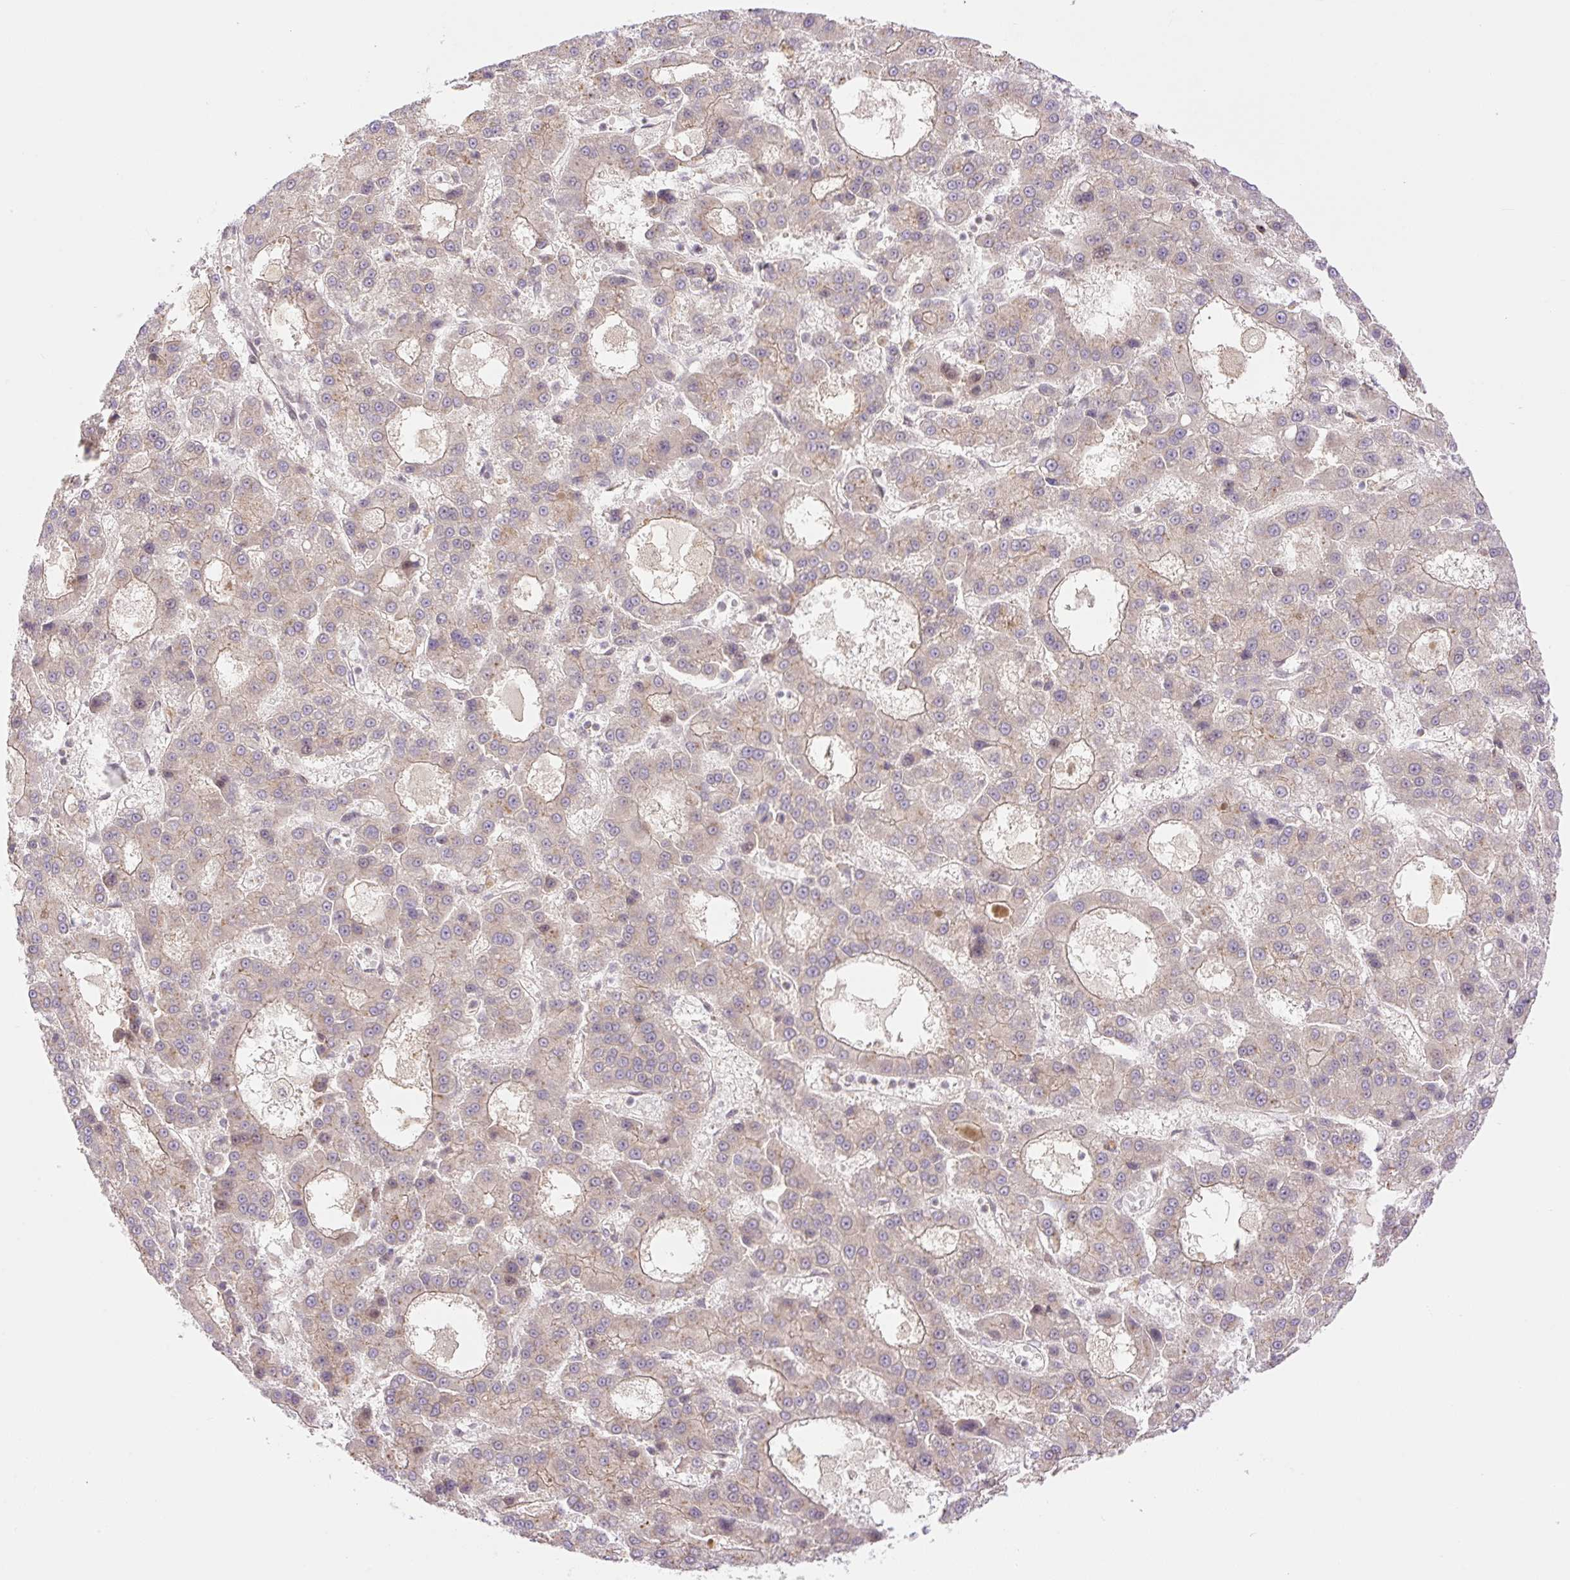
{"staining": {"intensity": "weak", "quantity": "25%-75%", "location": "cytoplasmic/membranous,nuclear"}, "tissue": "liver cancer", "cell_type": "Tumor cells", "image_type": "cancer", "snomed": [{"axis": "morphology", "description": "Carcinoma, Hepatocellular, NOS"}, {"axis": "topography", "description": "Liver"}], "caption": "A brown stain labels weak cytoplasmic/membranous and nuclear staining of a protein in human hepatocellular carcinoma (liver) tumor cells.", "gene": "VPS25", "patient": {"sex": "male", "age": 70}}